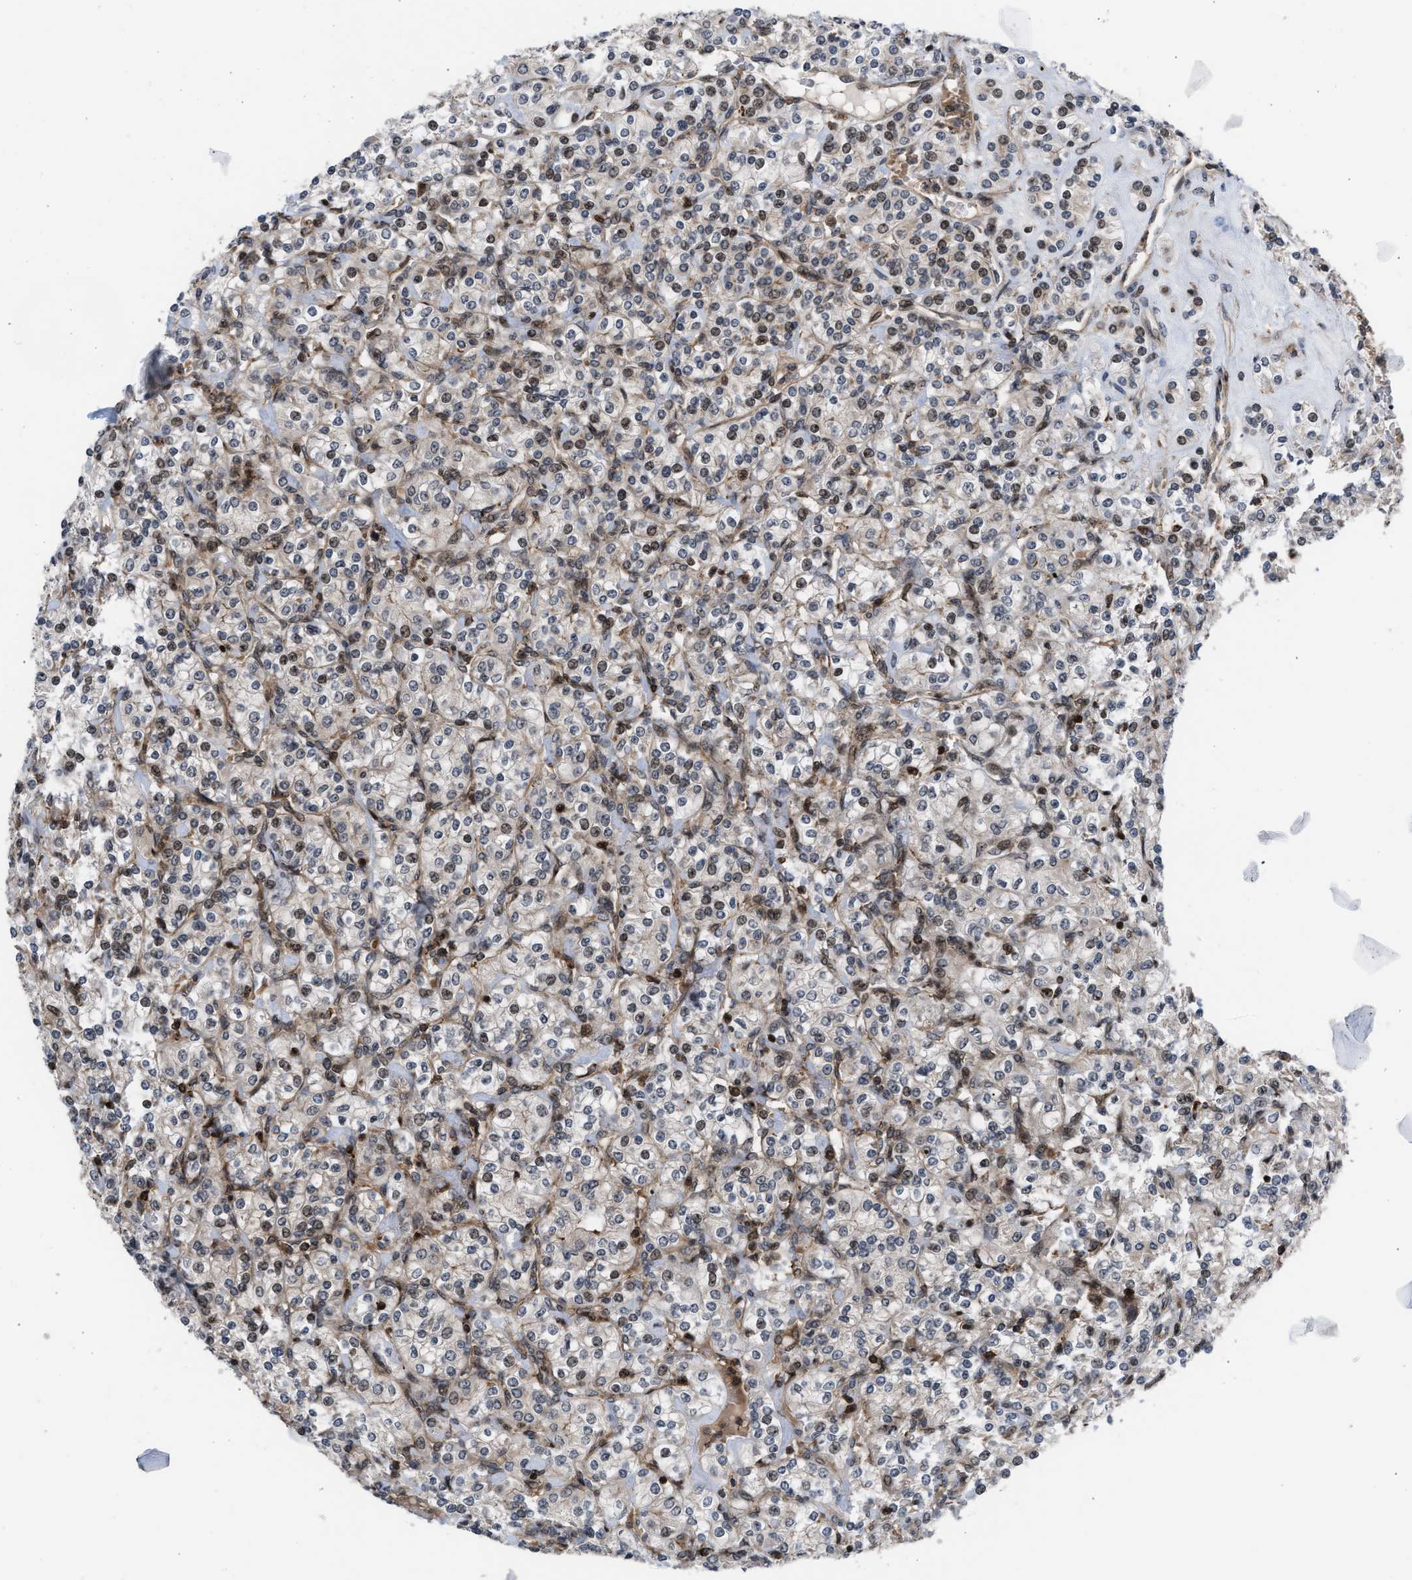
{"staining": {"intensity": "weak", "quantity": "<25%", "location": "nuclear"}, "tissue": "renal cancer", "cell_type": "Tumor cells", "image_type": "cancer", "snomed": [{"axis": "morphology", "description": "Adenocarcinoma, NOS"}, {"axis": "topography", "description": "Kidney"}], "caption": "High magnification brightfield microscopy of renal cancer (adenocarcinoma) stained with DAB (3,3'-diaminobenzidine) (brown) and counterstained with hematoxylin (blue): tumor cells show no significant staining.", "gene": "STAU2", "patient": {"sex": "male", "age": 77}}